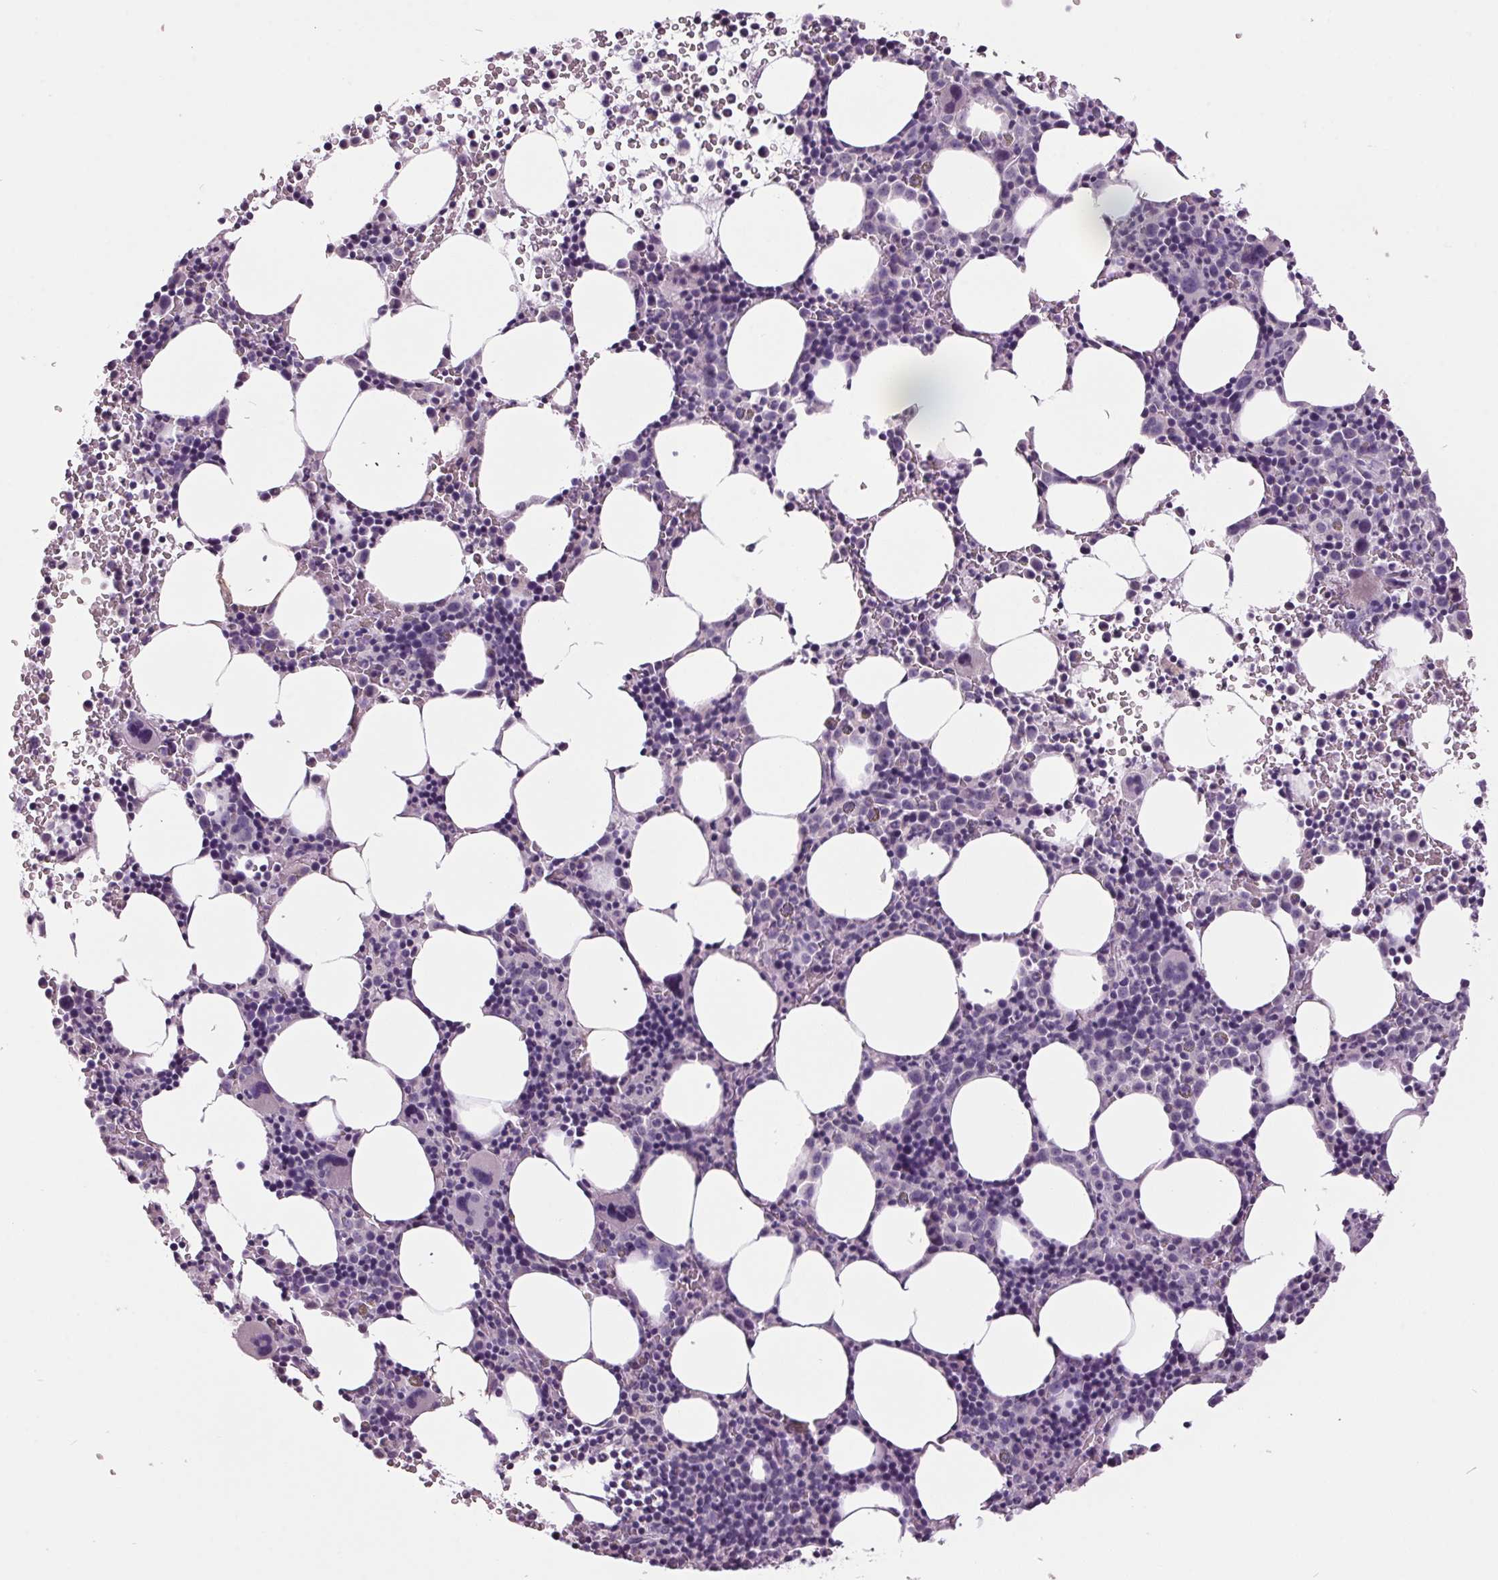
{"staining": {"intensity": "negative", "quantity": "none", "location": "none"}, "tissue": "bone marrow", "cell_type": "Hematopoietic cells", "image_type": "normal", "snomed": [{"axis": "morphology", "description": "Normal tissue, NOS"}, {"axis": "topography", "description": "Bone marrow"}], "caption": "The photomicrograph displays no staining of hematopoietic cells in unremarkable bone marrow.", "gene": "C2orf16", "patient": {"sex": "male", "age": 58}}